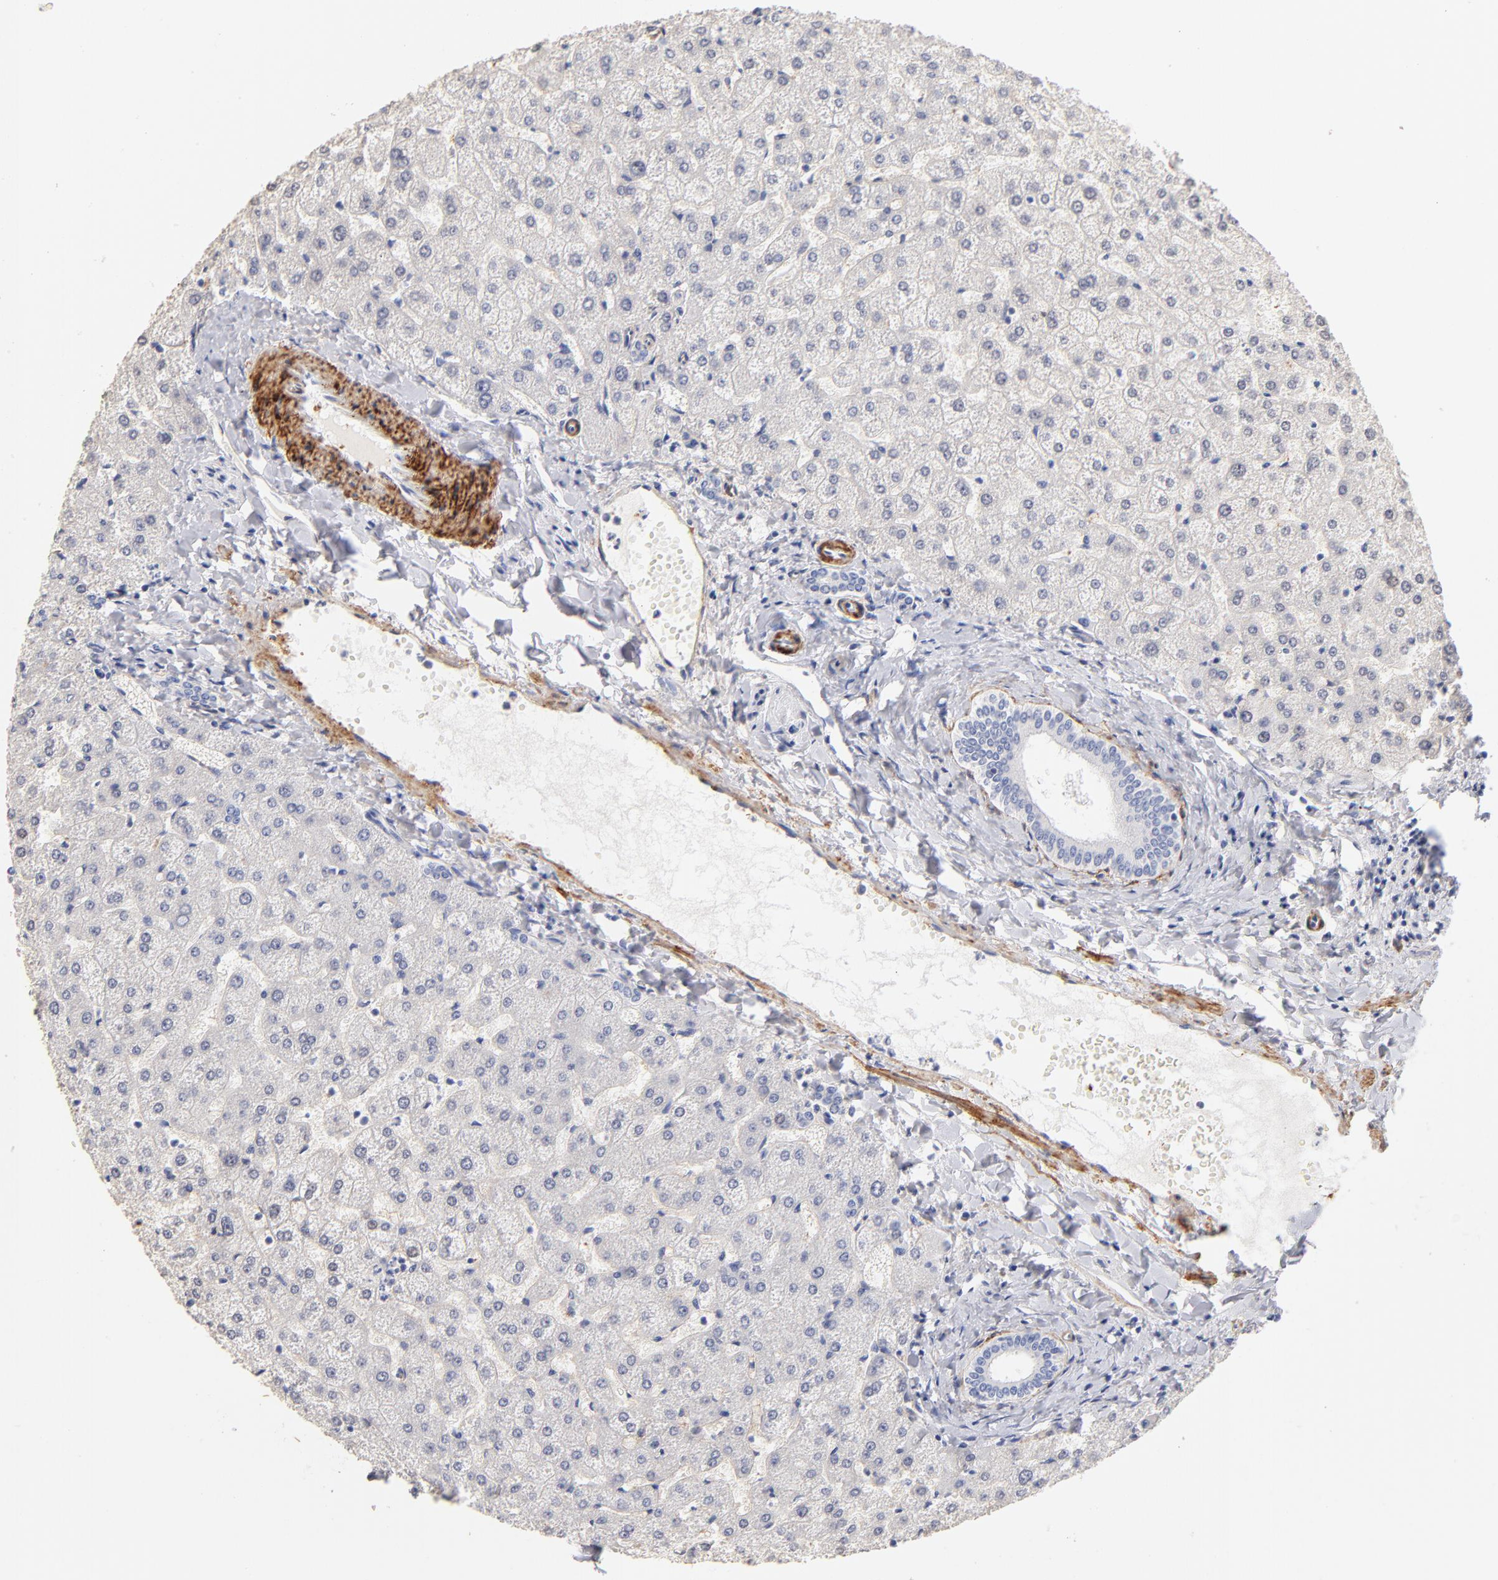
{"staining": {"intensity": "negative", "quantity": "none", "location": "none"}, "tissue": "liver", "cell_type": "Cholangiocytes", "image_type": "normal", "snomed": [{"axis": "morphology", "description": "Normal tissue, NOS"}, {"axis": "topography", "description": "Liver"}], "caption": "IHC of benign human liver displays no staining in cholangiocytes. (Stains: DAB IHC with hematoxylin counter stain, Microscopy: brightfield microscopy at high magnification).", "gene": "ITGA8", "patient": {"sex": "female", "age": 32}}